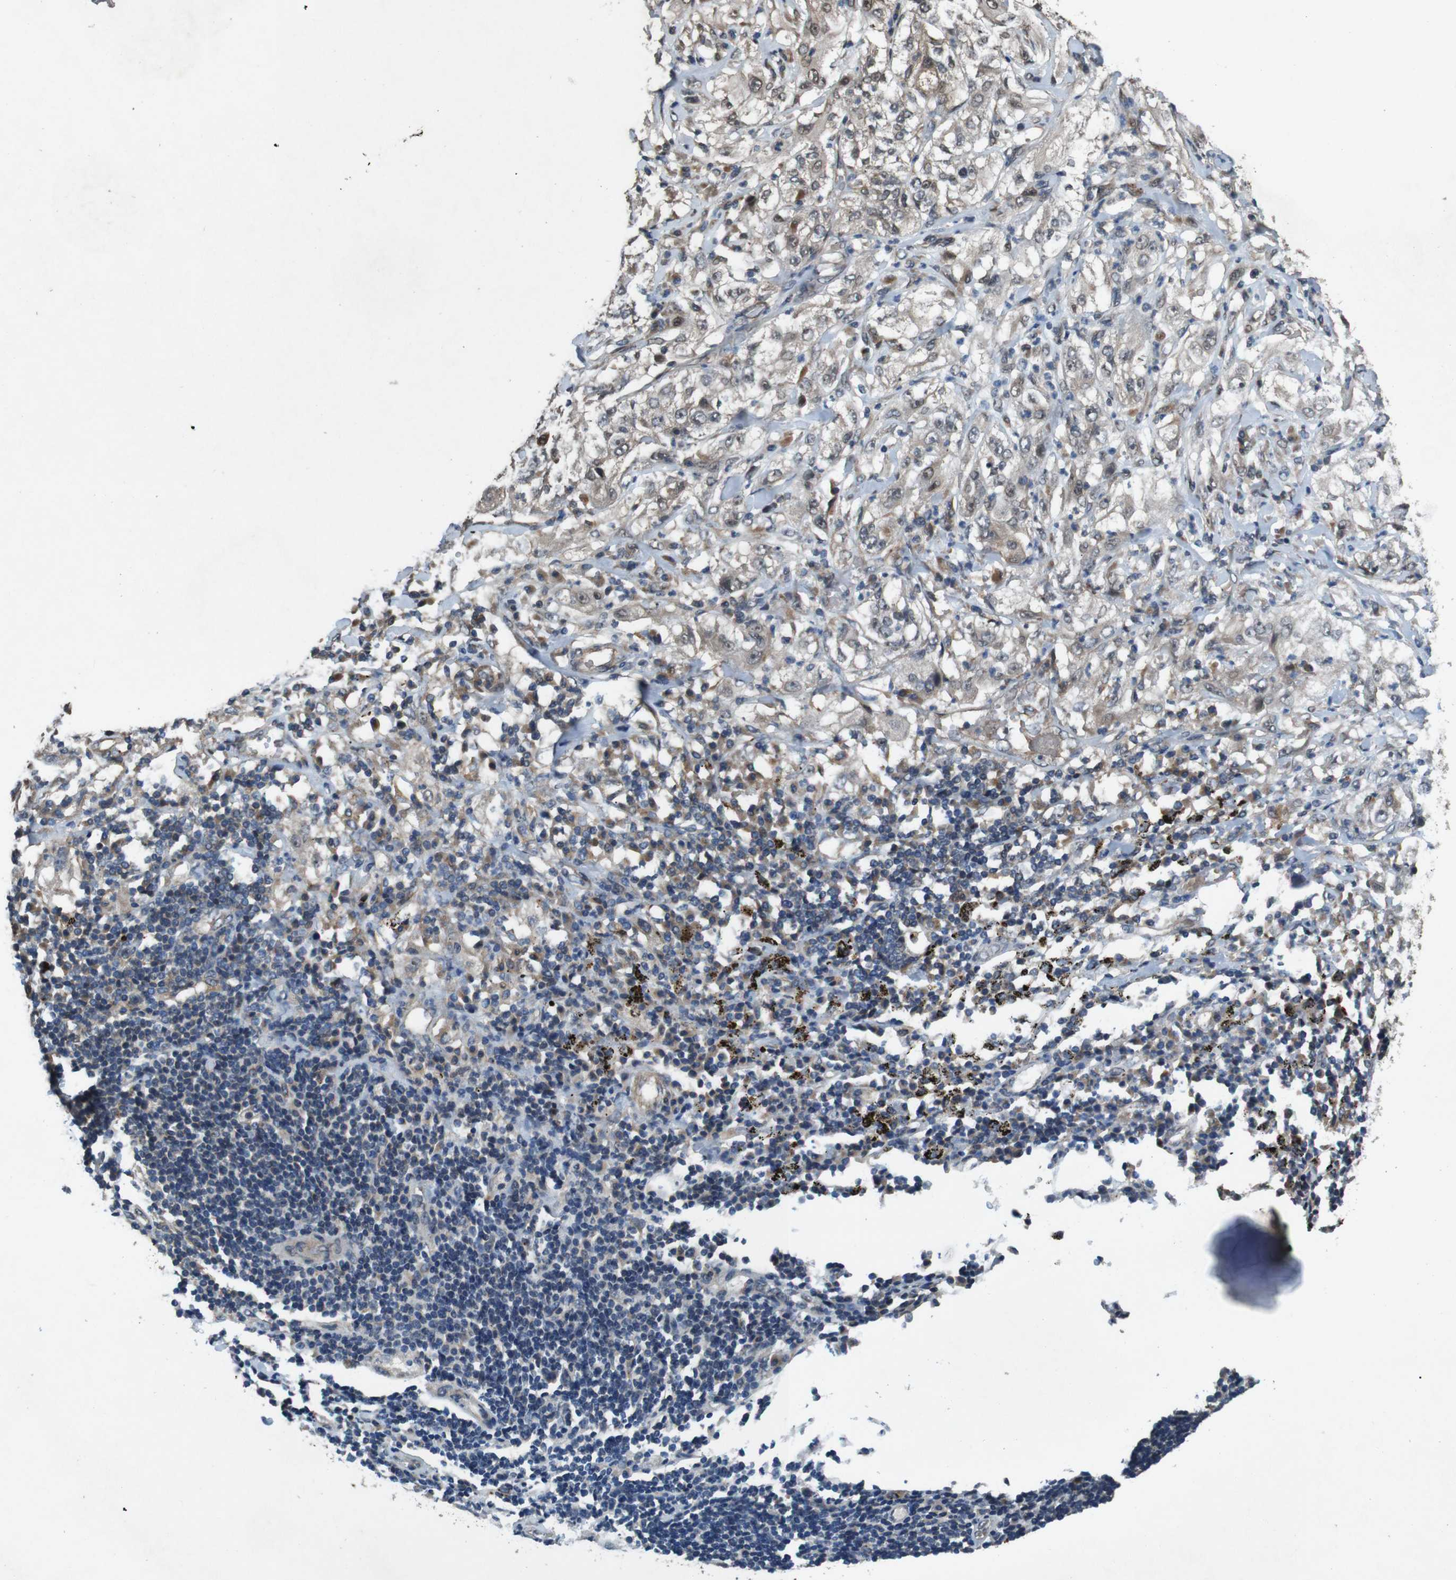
{"staining": {"intensity": "weak", "quantity": ">75%", "location": "nuclear"}, "tissue": "lung cancer", "cell_type": "Tumor cells", "image_type": "cancer", "snomed": [{"axis": "morphology", "description": "Inflammation, NOS"}, {"axis": "morphology", "description": "Squamous cell carcinoma, NOS"}, {"axis": "topography", "description": "Lymph node"}, {"axis": "topography", "description": "Soft tissue"}, {"axis": "topography", "description": "Lung"}], "caption": "Immunohistochemical staining of human lung squamous cell carcinoma exhibits low levels of weak nuclear staining in approximately >75% of tumor cells. The protein is shown in brown color, while the nuclei are stained blue.", "gene": "SOCS1", "patient": {"sex": "male", "age": 66}}